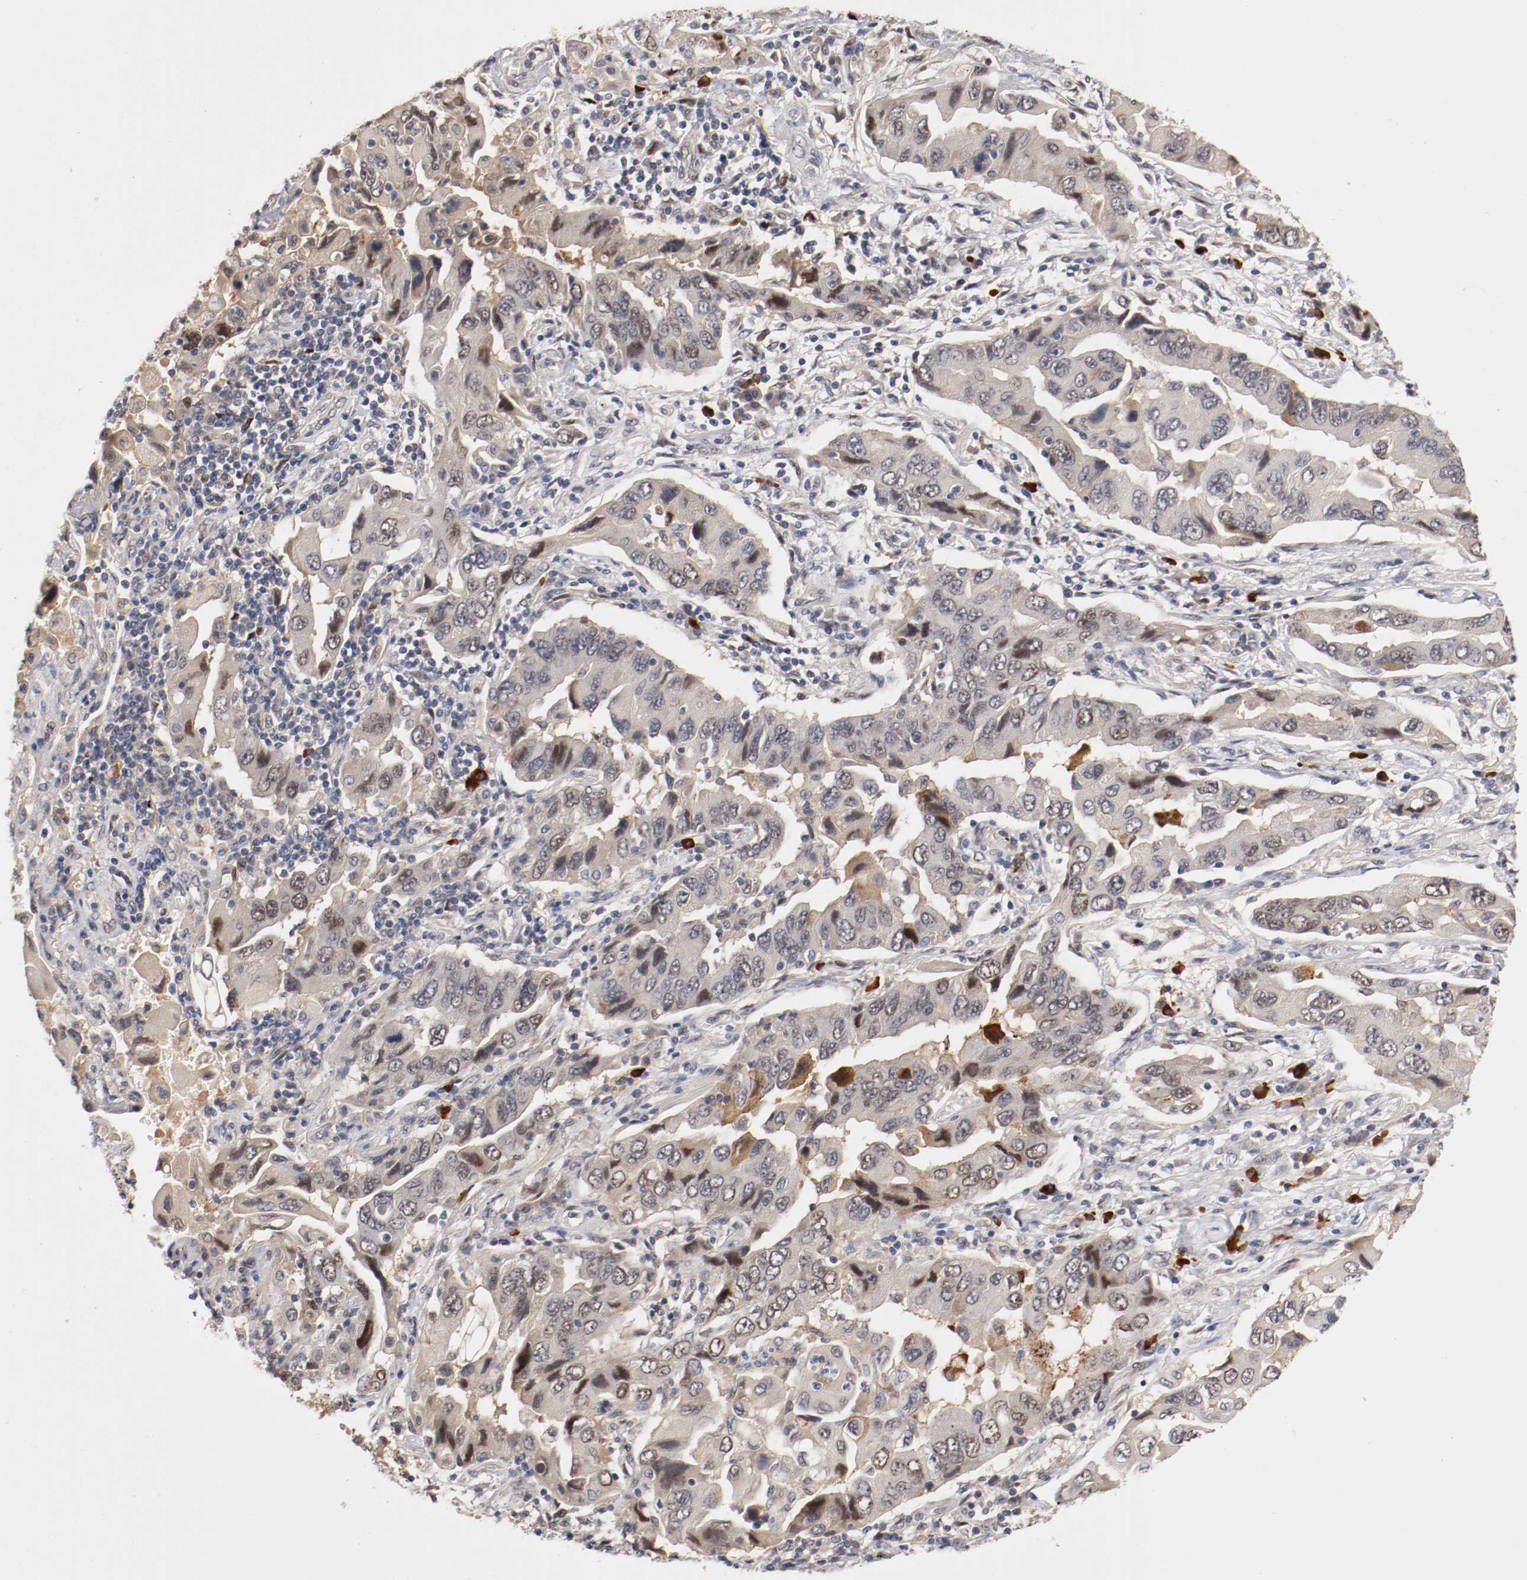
{"staining": {"intensity": "weak", "quantity": "<25%", "location": "cytoplasmic/membranous"}, "tissue": "lung cancer", "cell_type": "Tumor cells", "image_type": "cancer", "snomed": [{"axis": "morphology", "description": "Adenocarcinoma, NOS"}, {"axis": "topography", "description": "Lung"}], "caption": "High power microscopy image of an IHC micrograph of lung cancer, revealing no significant staining in tumor cells. (DAB (3,3'-diaminobenzidine) immunohistochemistry with hematoxylin counter stain).", "gene": "DNMT3B", "patient": {"sex": "female", "age": 65}}